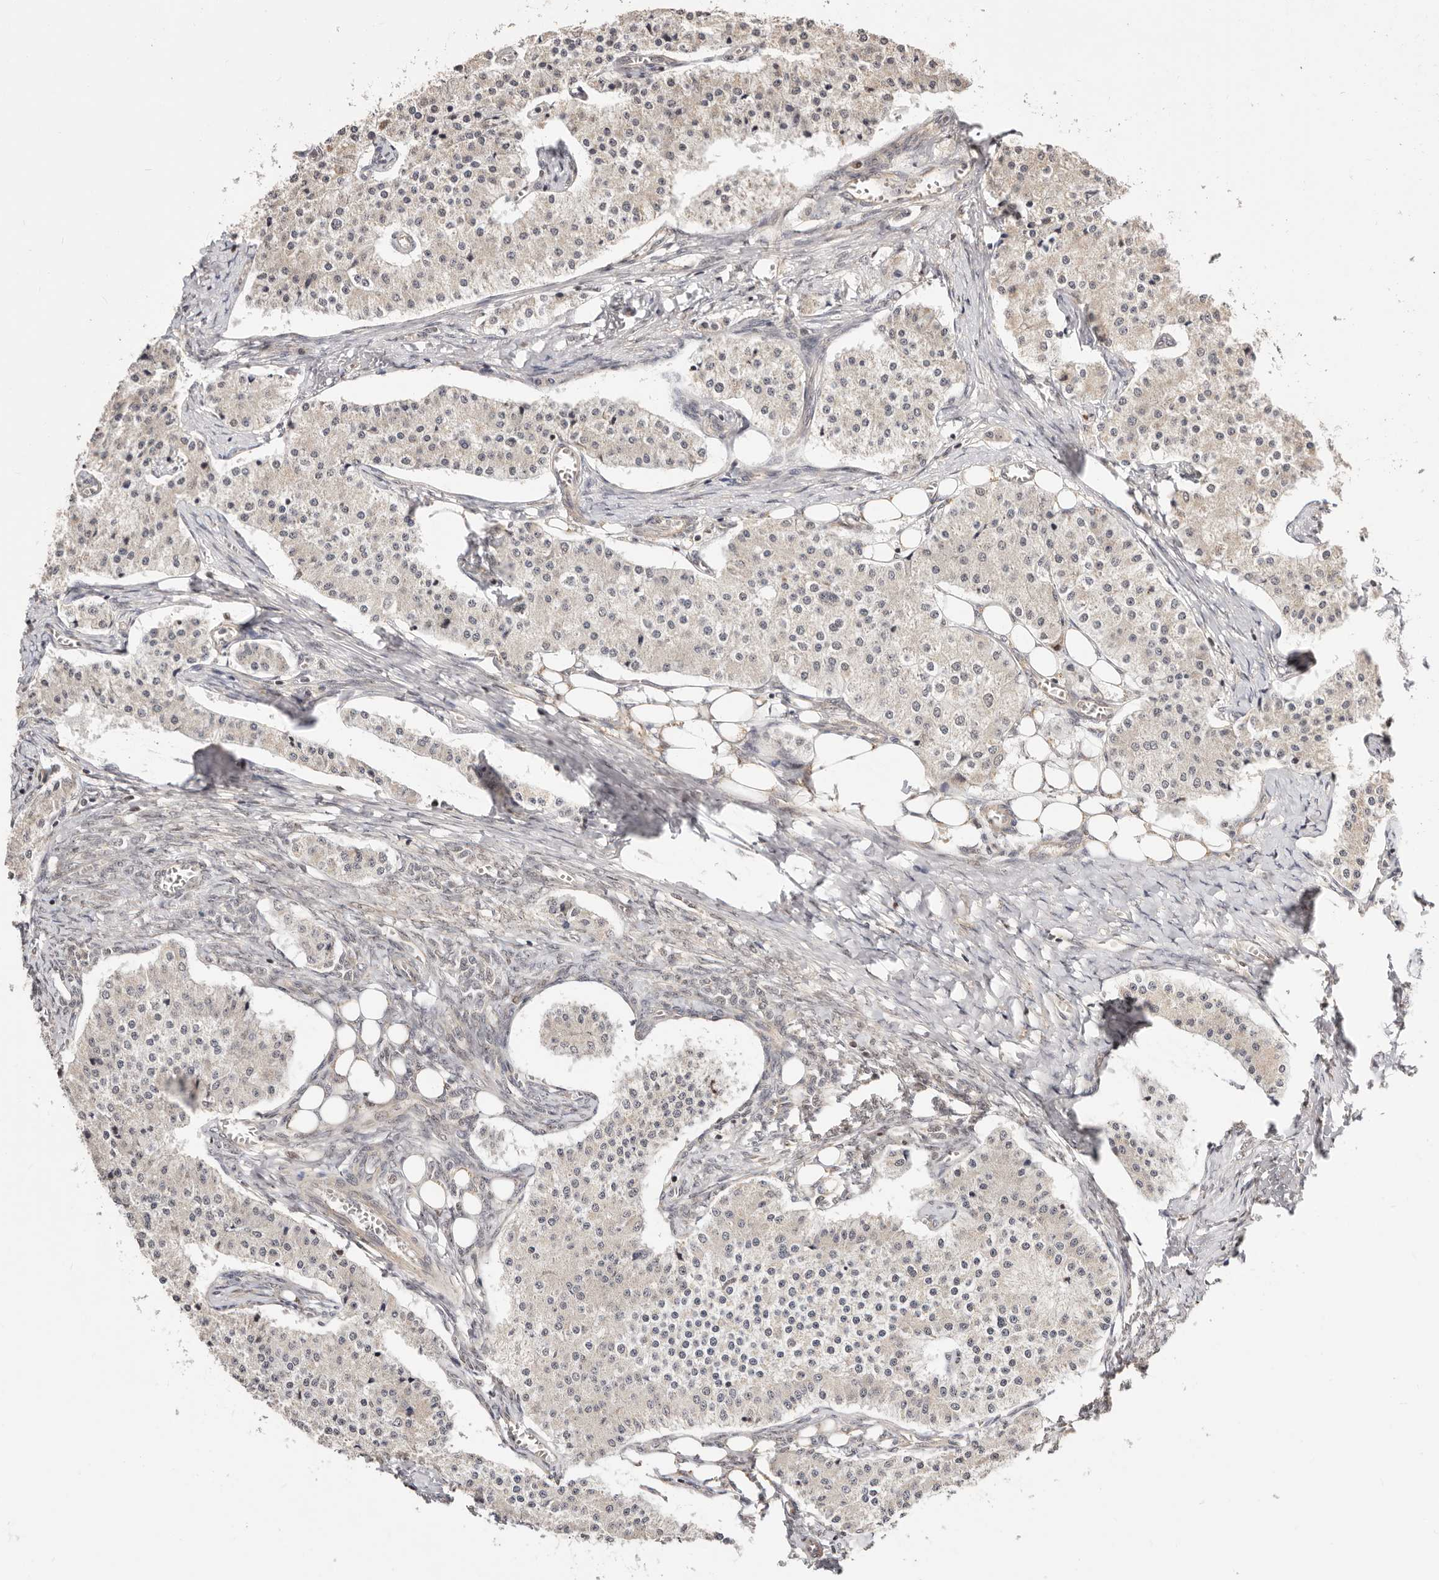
{"staining": {"intensity": "negative", "quantity": "none", "location": "none"}, "tissue": "carcinoid", "cell_type": "Tumor cells", "image_type": "cancer", "snomed": [{"axis": "morphology", "description": "Carcinoid, malignant, NOS"}, {"axis": "topography", "description": "Colon"}], "caption": "Carcinoid (malignant) stained for a protein using immunohistochemistry demonstrates no staining tumor cells.", "gene": "CTNNBL1", "patient": {"sex": "female", "age": 52}}